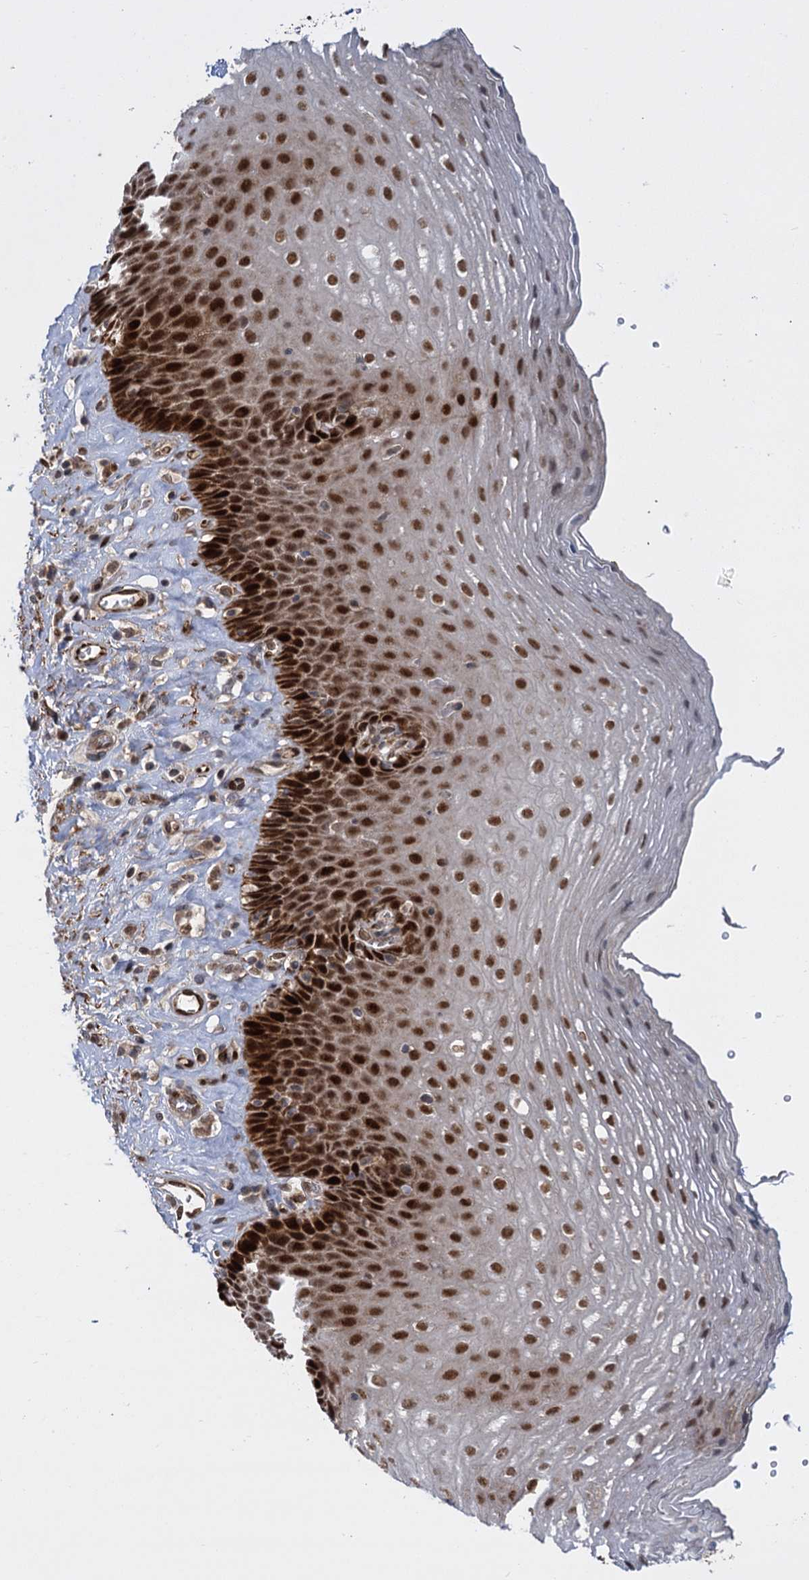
{"staining": {"intensity": "strong", "quantity": "25%-75%", "location": "nuclear"}, "tissue": "esophagus", "cell_type": "Squamous epithelial cells", "image_type": "normal", "snomed": [{"axis": "morphology", "description": "Normal tissue, NOS"}, {"axis": "topography", "description": "Esophagus"}], "caption": "Brown immunohistochemical staining in normal esophagus reveals strong nuclear expression in about 25%-75% of squamous epithelial cells. The protein is stained brown, and the nuclei are stained in blue (DAB IHC with brightfield microscopy, high magnification).", "gene": "GAL3ST4", "patient": {"sex": "female", "age": 66}}